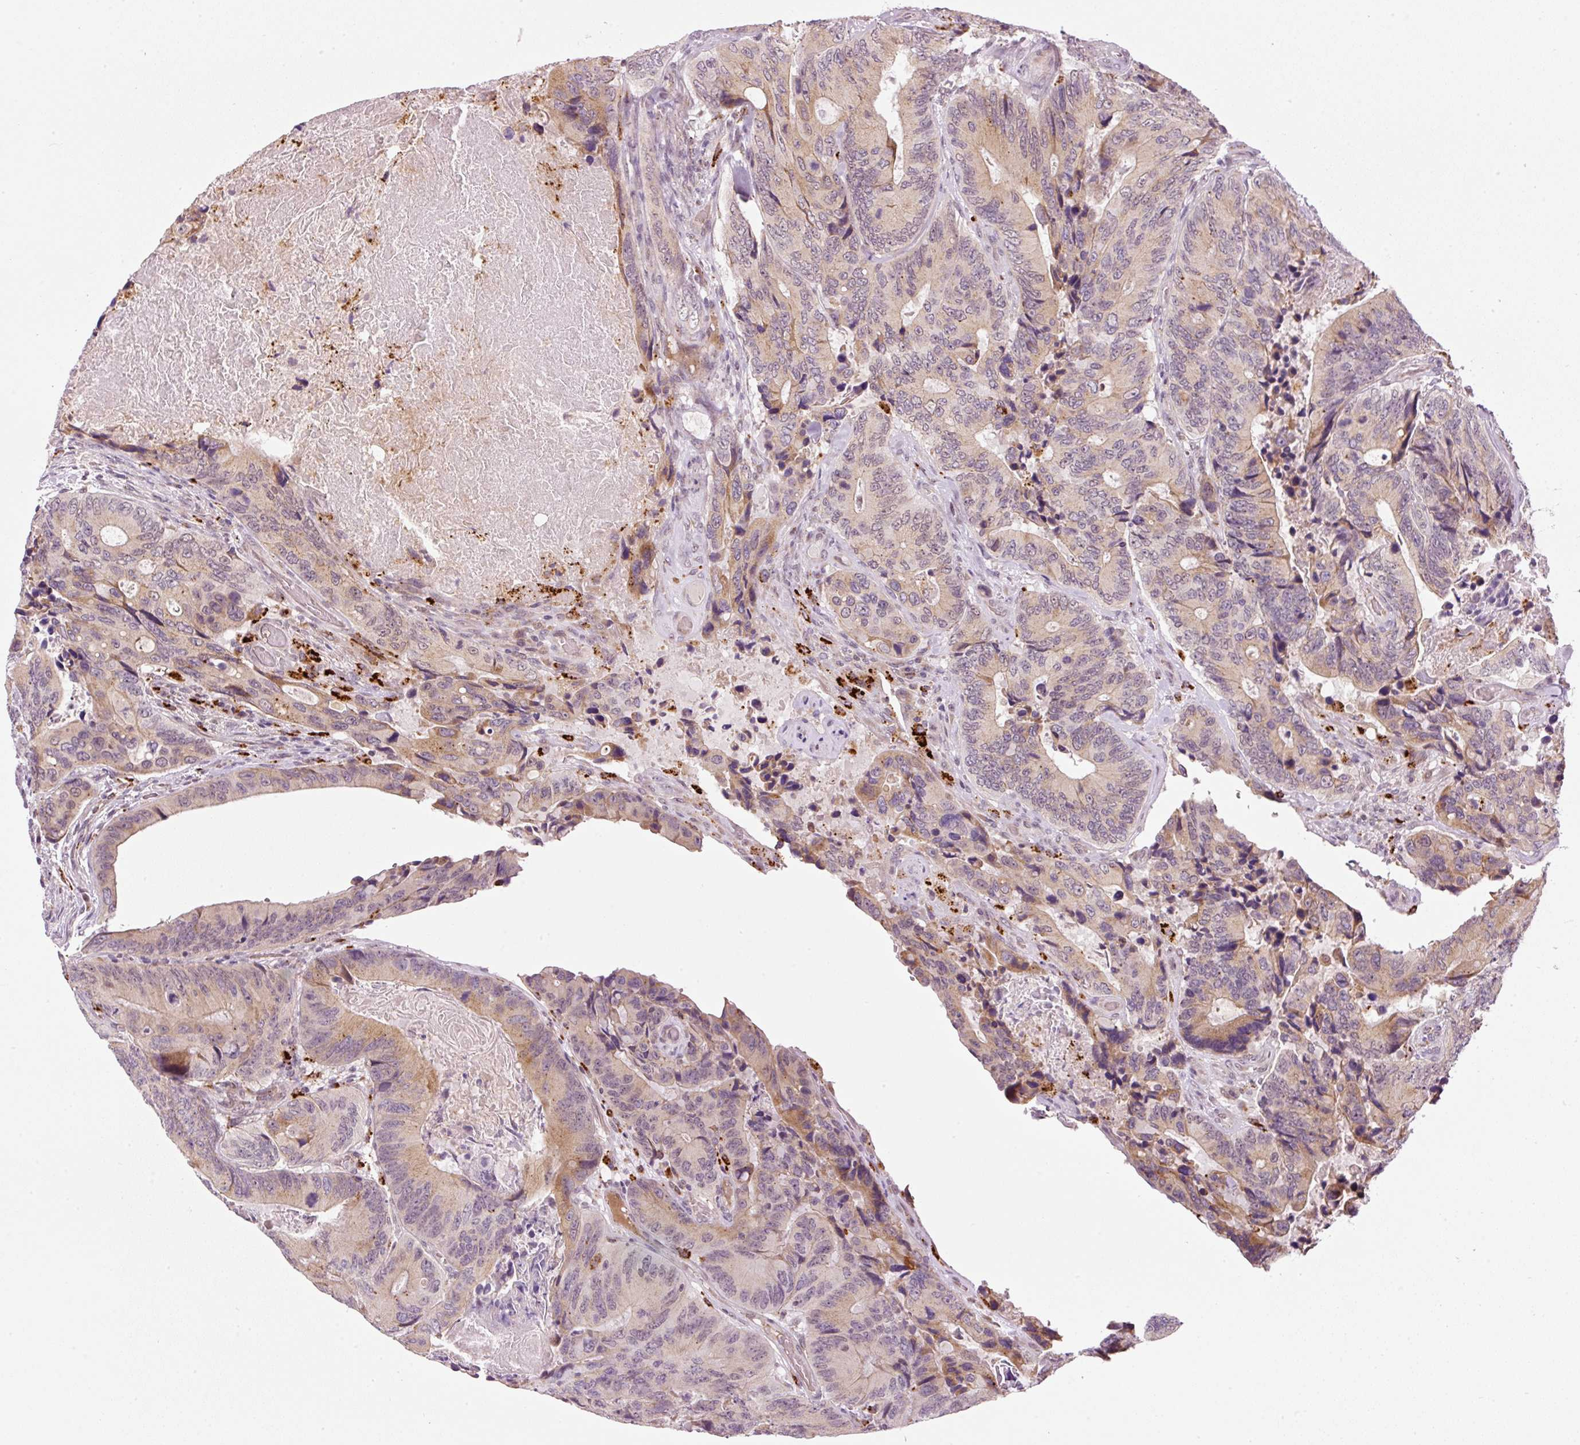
{"staining": {"intensity": "moderate", "quantity": ">75%", "location": "cytoplasmic/membranous"}, "tissue": "colorectal cancer", "cell_type": "Tumor cells", "image_type": "cancer", "snomed": [{"axis": "morphology", "description": "Adenocarcinoma, NOS"}, {"axis": "topography", "description": "Colon"}], "caption": "The histopathology image displays immunohistochemical staining of colorectal adenocarcinoma. There is moderate cytoplasmic/membranous positivity is seen in about >75% of tumor cells.", "gene": "ZNF639", "patient": {"sex": "male", "age": 84}}